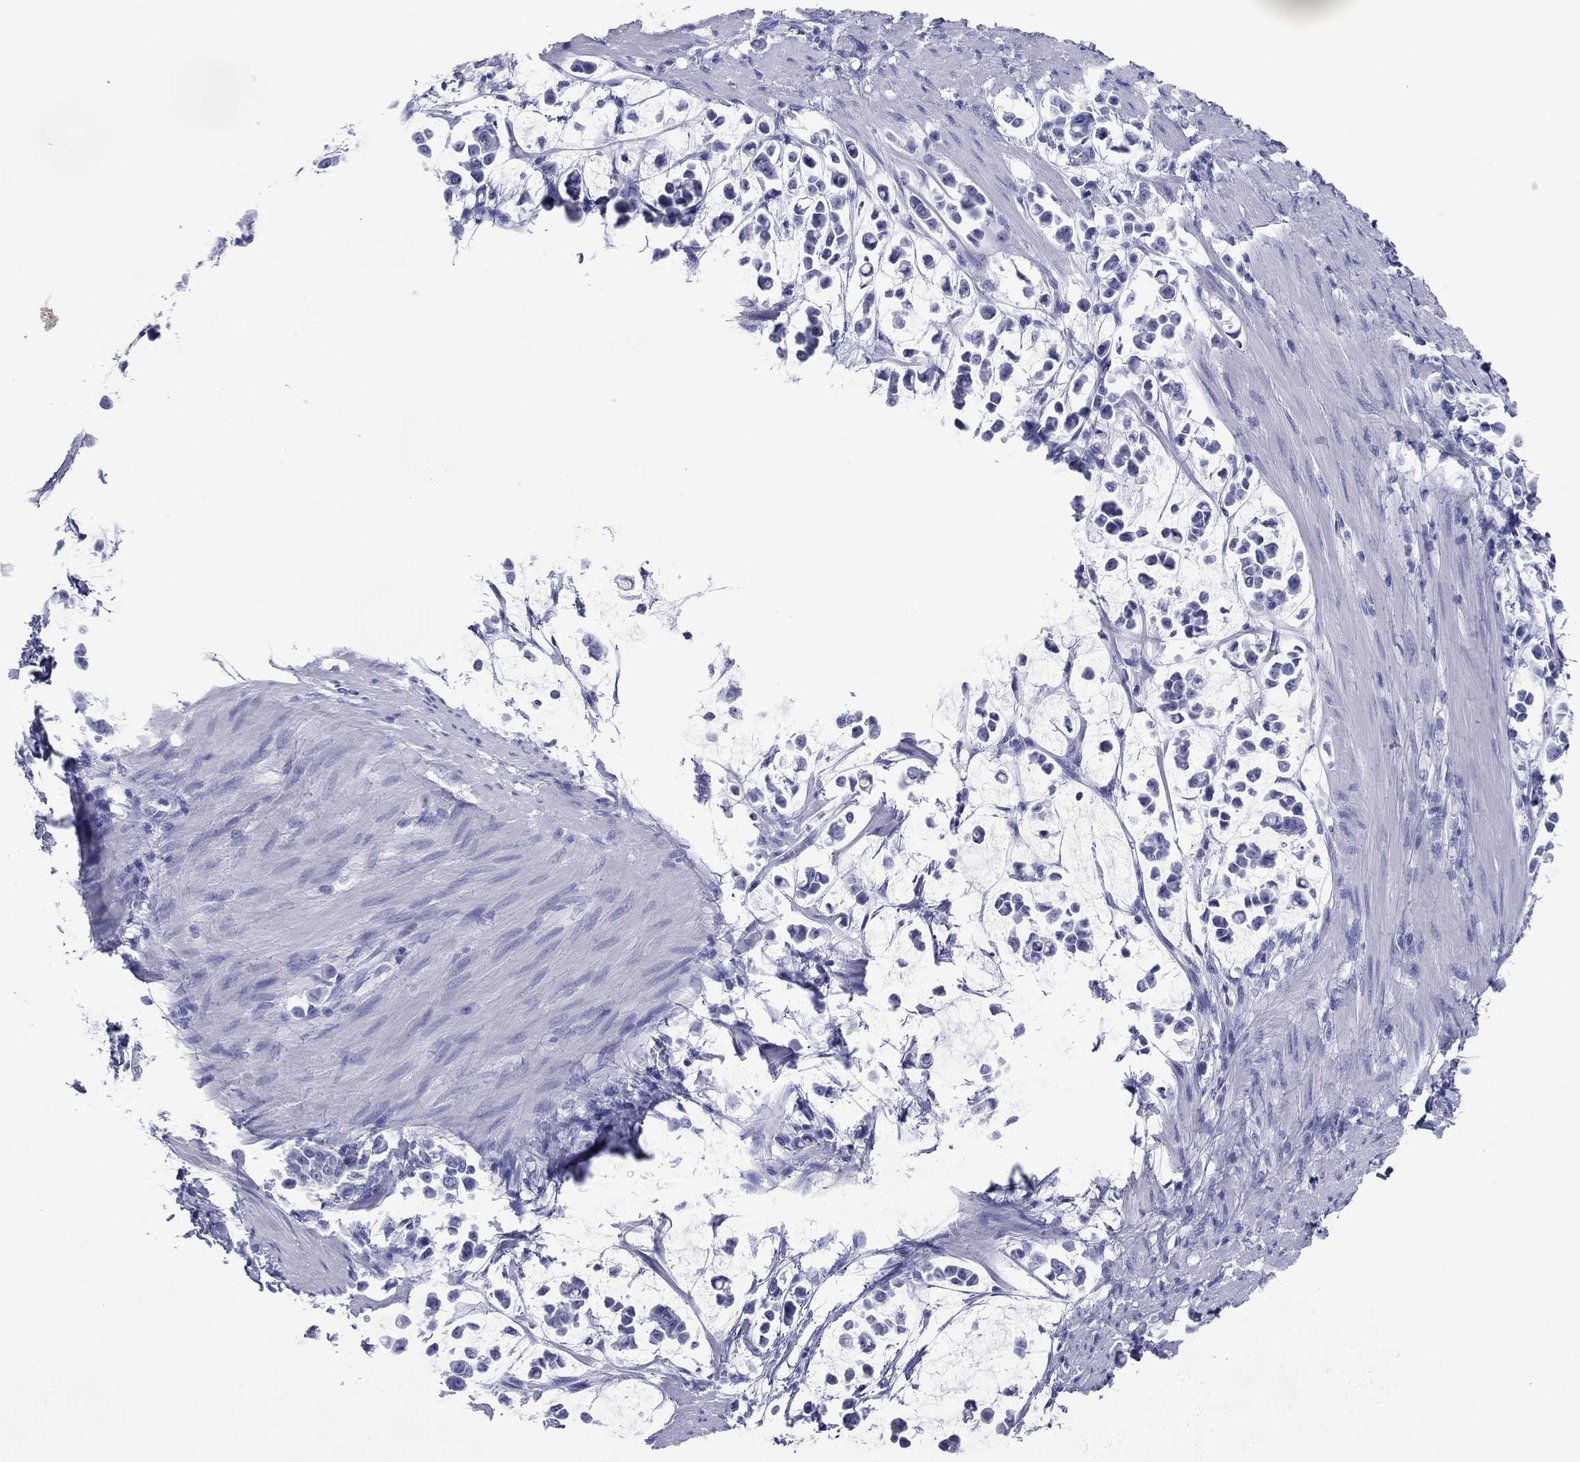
{"staining": {"intensity": "negative", "quantity": "none", "location": "none"}, "tissue": "stomach cancer", "cell_type": "Tumor cells", "image_type": "cancer", "snomed": [{"axis": "morphology", "description": "Adenocarcinoma, NOS"}, {"axis": "topography", "description": "Stomach"}], "caption": "Adenocarcinoma (stomach) was stained to show a protein in brown. There is no significant staining in tumor cells. (Stains: DAB IHC with hematoxylin counter stain, Microscopy: brightfield microscopy at high magnification).", "gene": "ATP4A", "patient": {"sex": "male", "age": 82}}